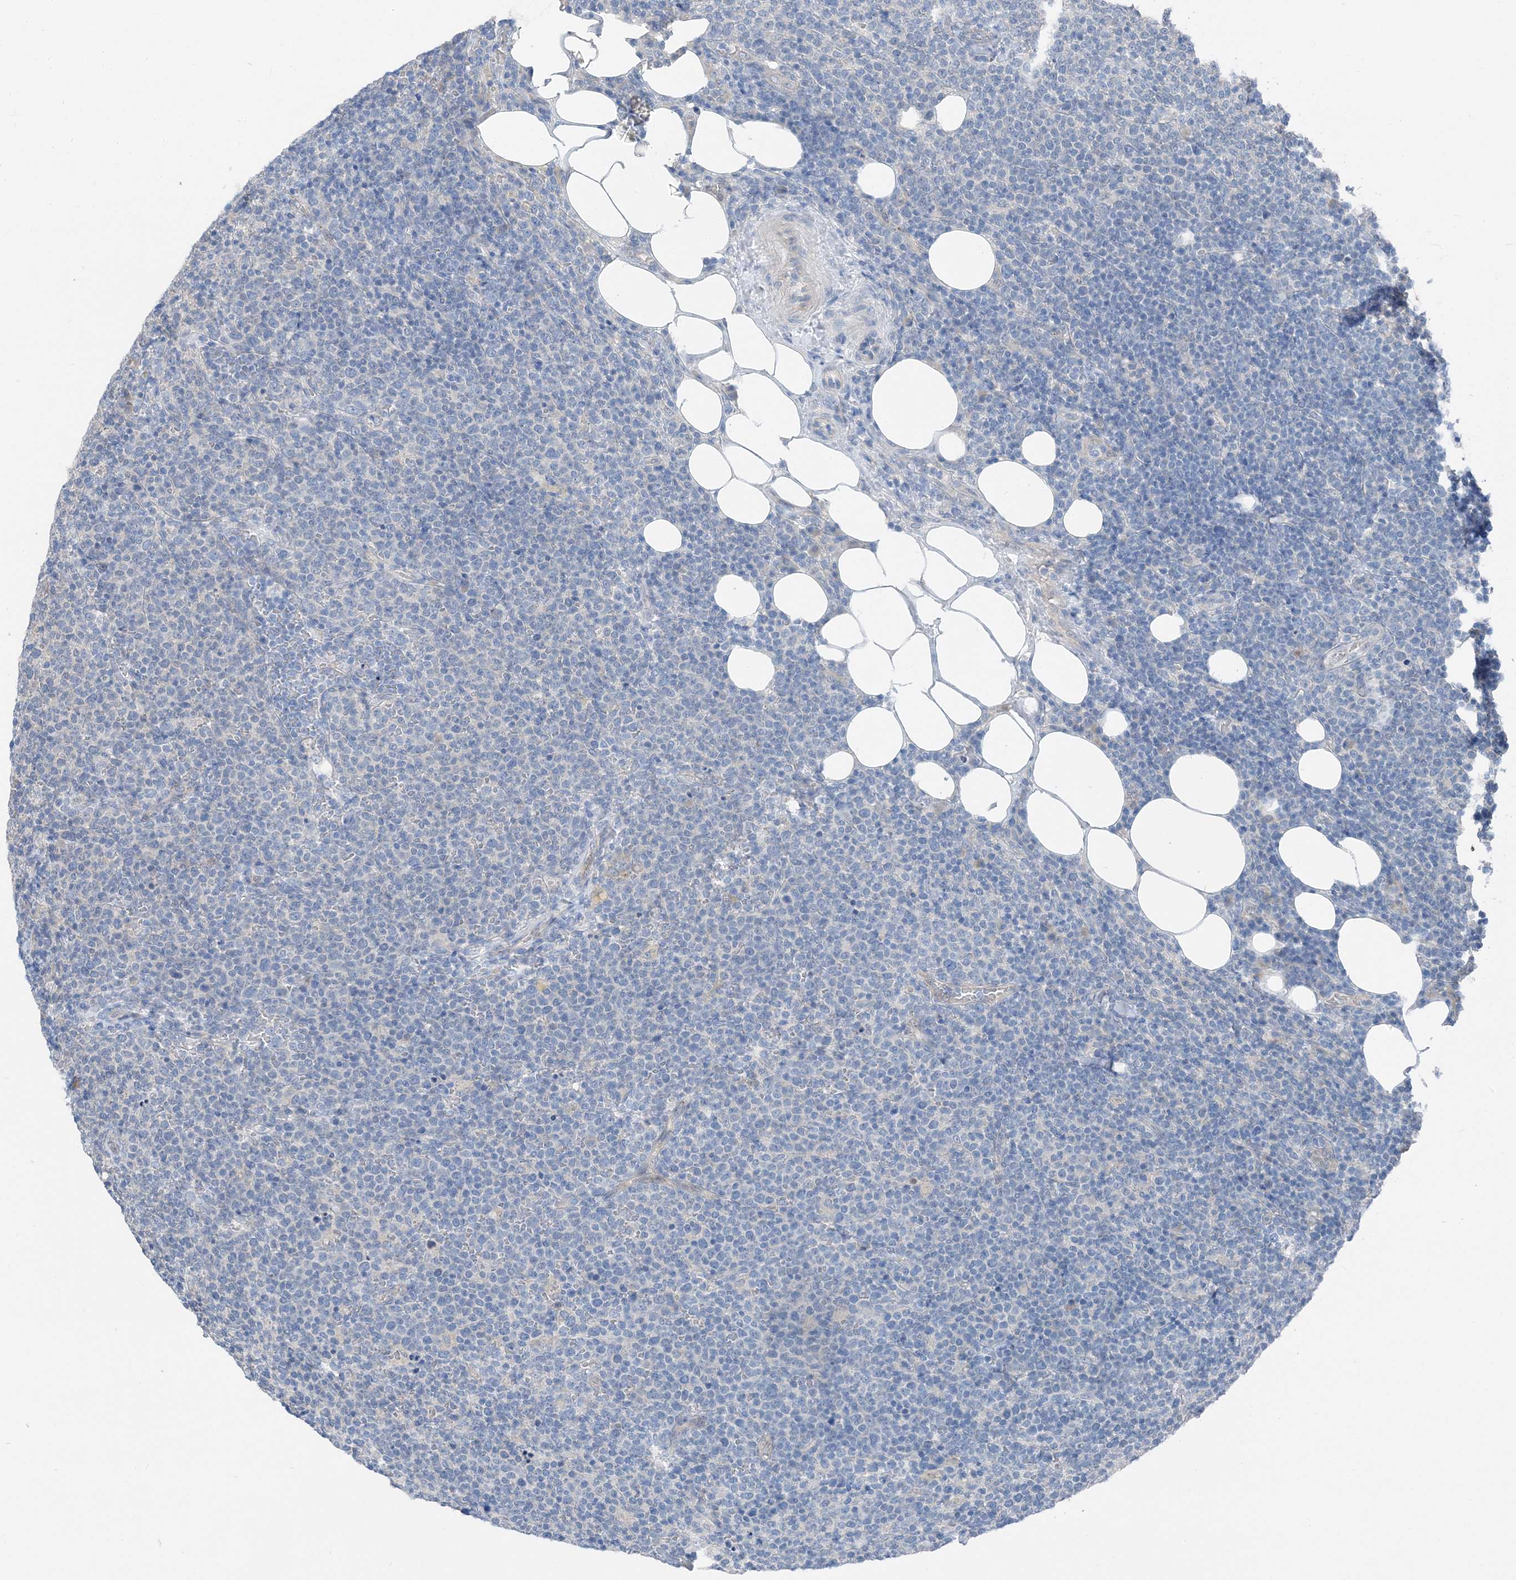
{"staining": {"intensity": "negative", "quantity": "none", "location": "none"}, "tissue": "lymphoma", "cell_type": "Tumor cells", "image_type": "cancer", "snomed": [{"axis": "morphology", "description": "Malignant lymphoma, non-Hodgkin's type, High grade"}, {"axis": "topography", "description": "Lymph node"}], "caption": "DAB (3,3'-diaminobenzidine) immunohistochemical staining of high-grade malignant lymphoma, non-Hodgkin's type displays no significant positivity in tumor cells.", "gene": "NCOA7", "patient": {"sex": "male", "age": 61}}